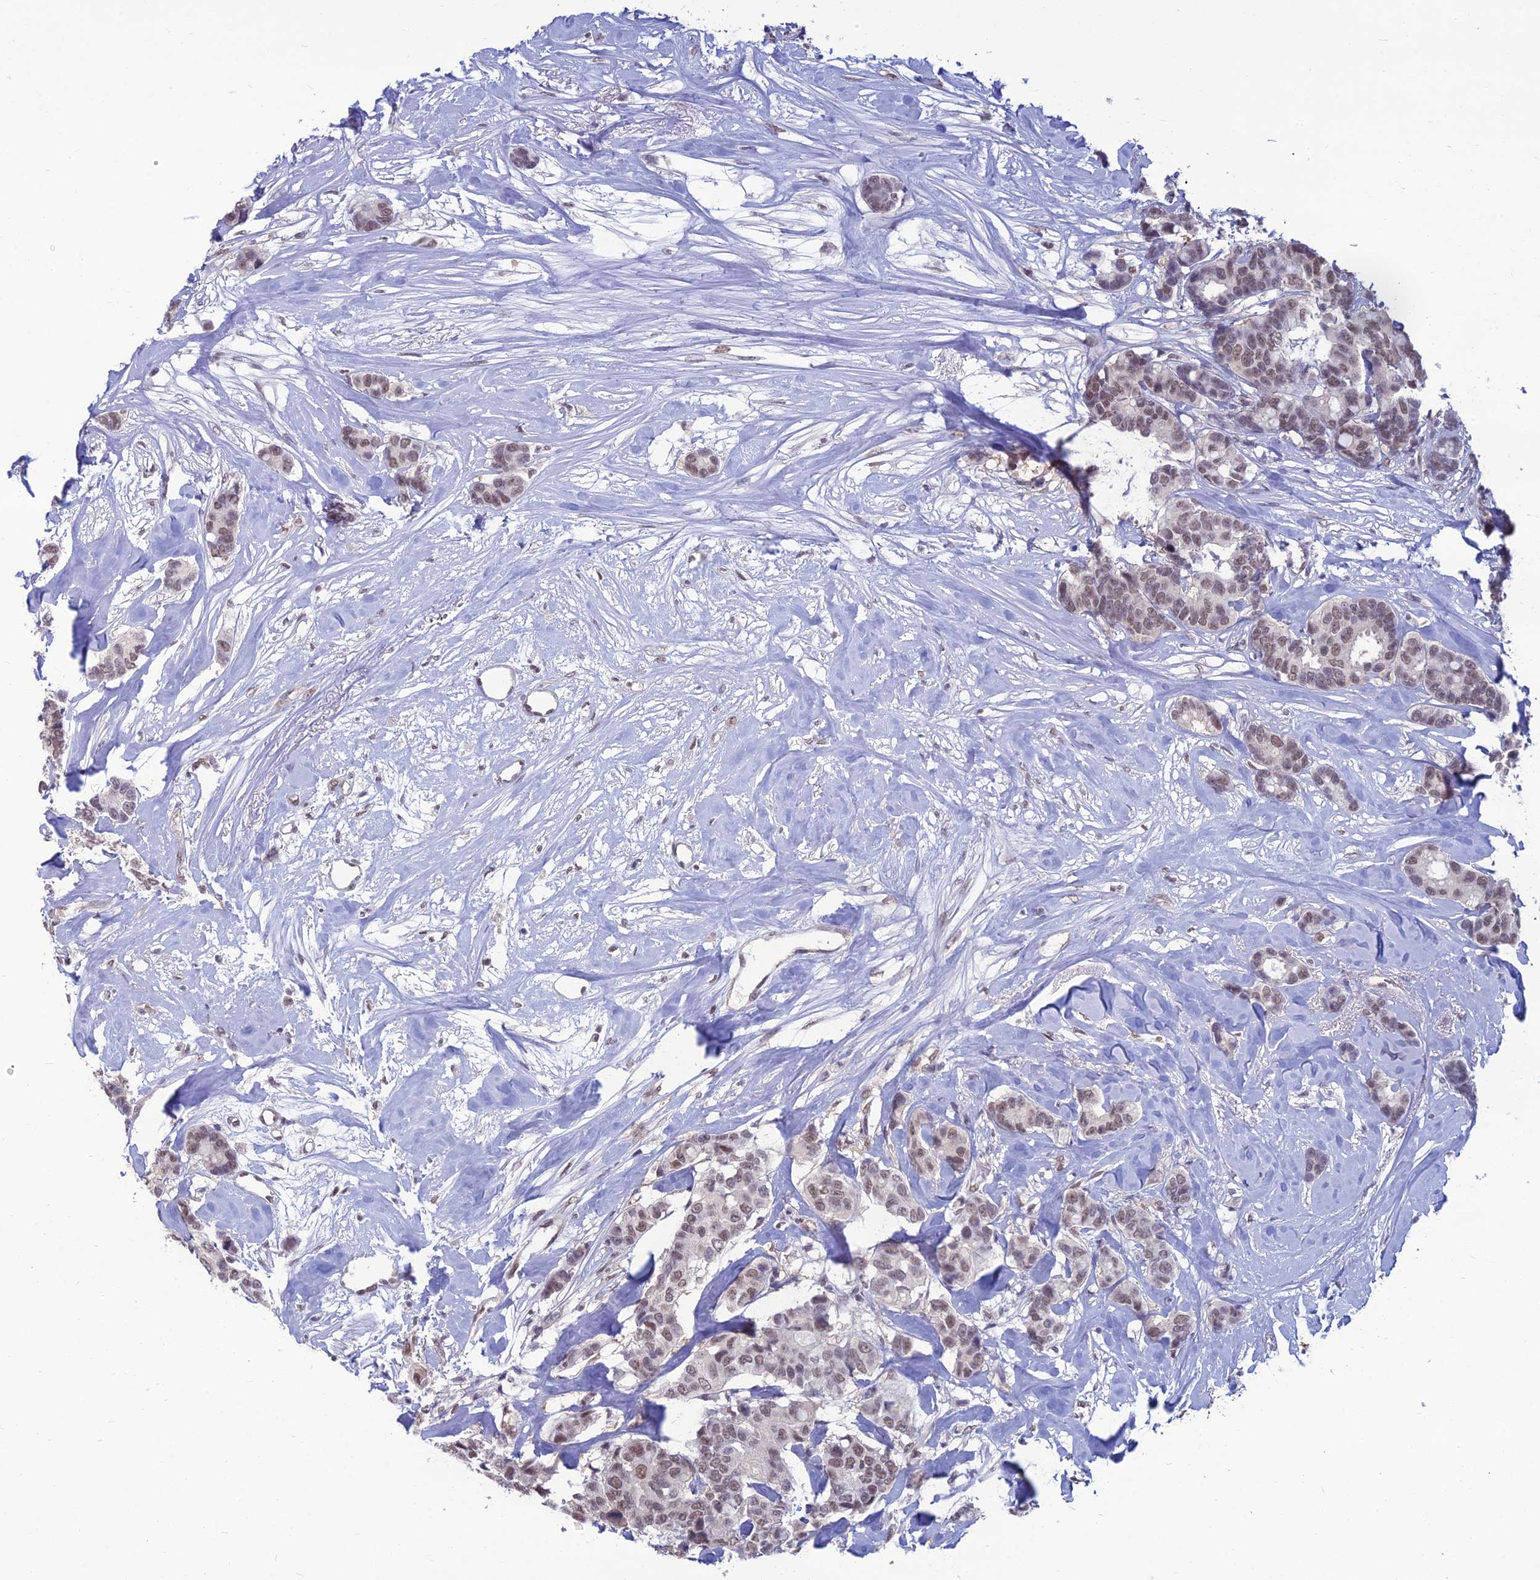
{"staining": {"intensity": "weak", "quantity": ">75%", "location": "nuclear"}, "tissue": "breast cancer", "cell_type": "Tumor cells", "image_type": "cancer", "snomed": [{"axis": "morphology", "description": "Duct carcinoma"}, {"axis": "topography", "description": "Breast"}], "caption": "A micrograph showing weak nuclear expression in approximately >75% of tumor cells in breast infiltrating ductal carcinoma, as visualized by brown immunohistochemical staining.", "gene": "SRSF7", "patient": {"sex": "female", "age": 87}}